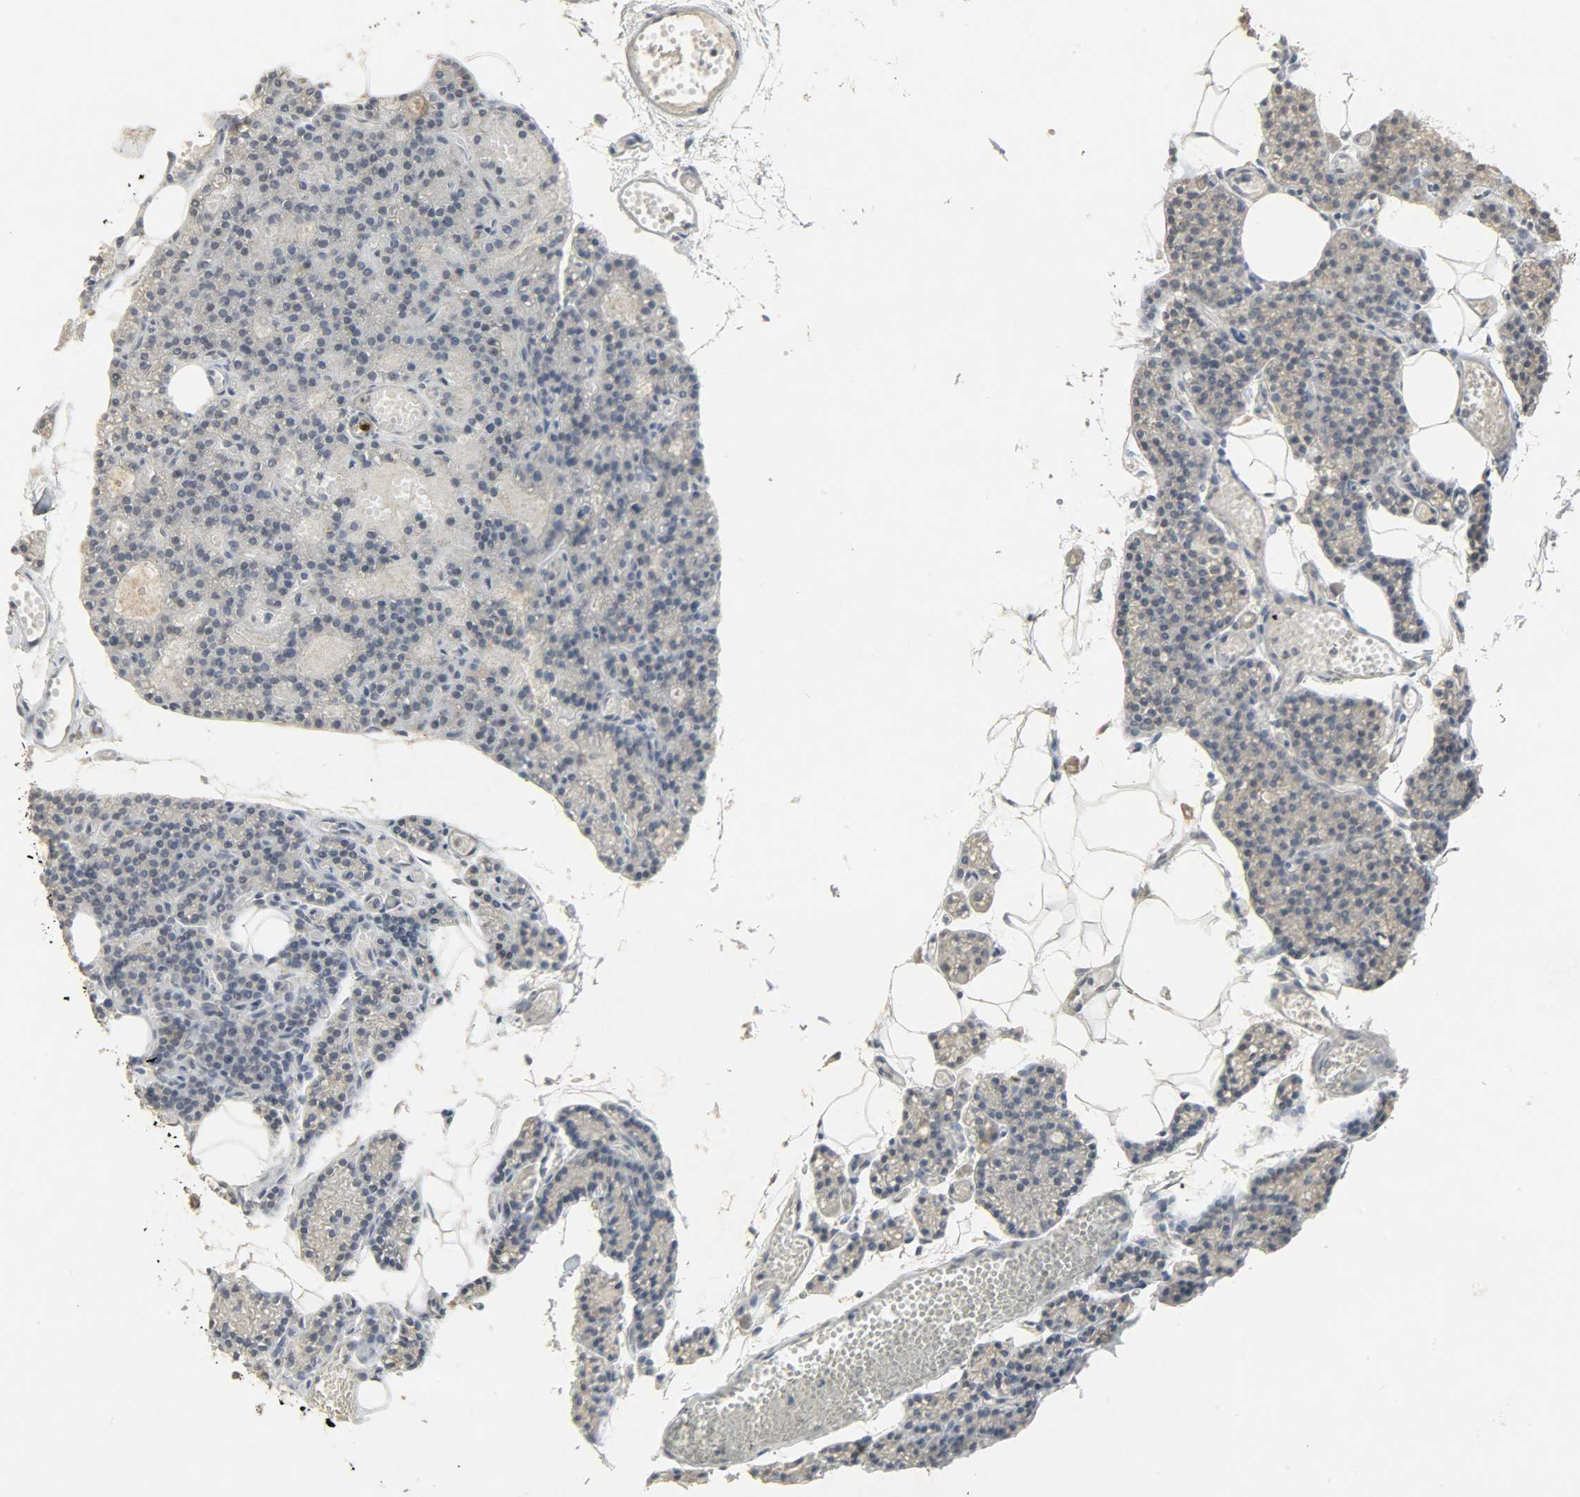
{"staining": {"intensity": "weak", "quantity": "25%-75%", "location": "cytoplasmic/membranous"}, "tissue": "parathyroid gland", "cell_type": "Glandular cells", "image_type": "normal", "snomed": [{"axis": "morphology", "description": "Normal tissue, NOS"}, {"axis": "topography", "description": "Parathyroid gland"}], "caption": "Protein analysis of unremarkable parathyroid gland exhibits weak cytoplasmic/membranous staining in approximately 25%-75% of glandular cells.", "gene": "CAMK4", "patient": {"sex": "female", "age": 60}}